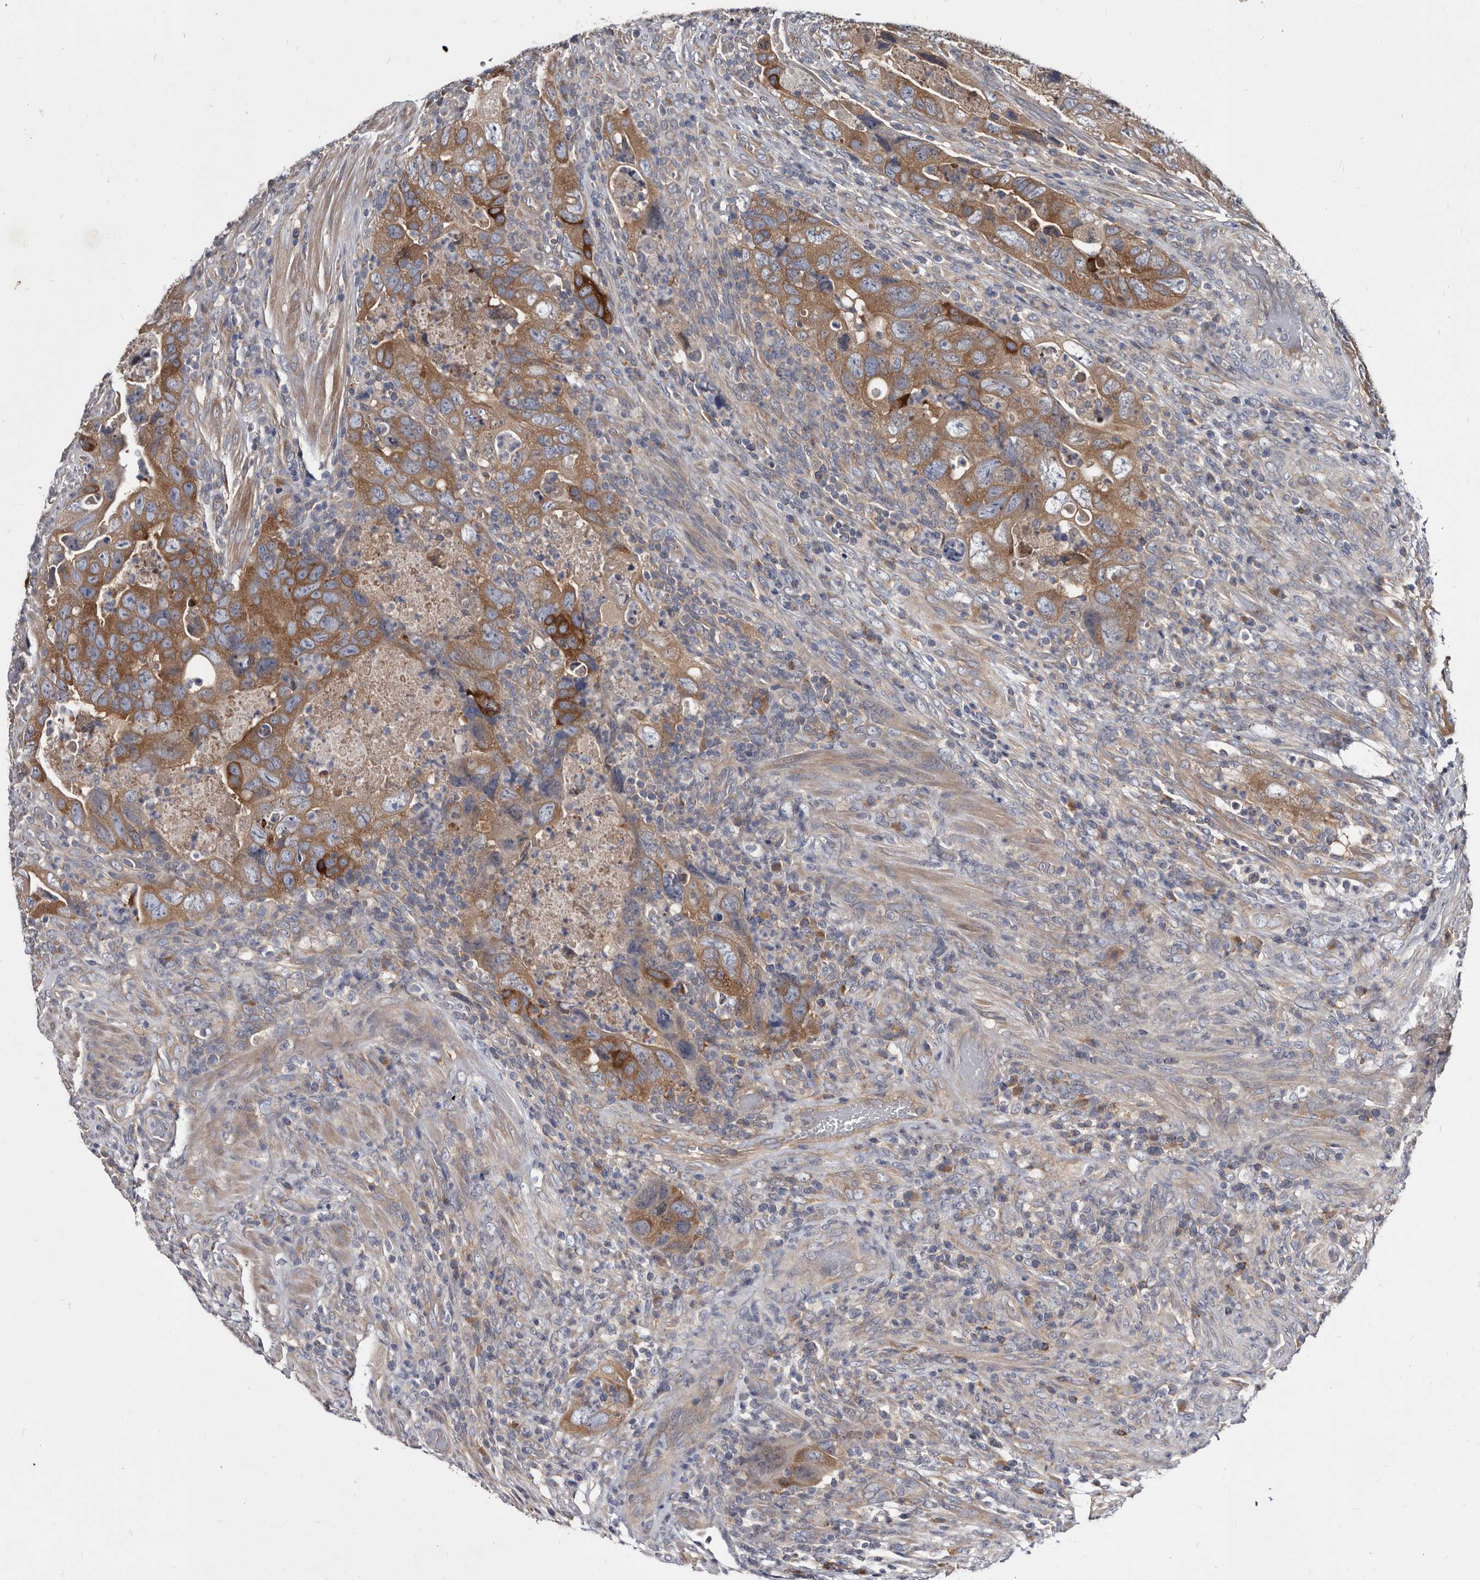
{"staining": {"intensity": "moderate", "quantity": ">75%", "location": "cytoplasmic/membranous"}, "tissue": "colorectal cancer", "cell_type": "Tumor cells", "image_type": "cancer", "snomed": [{"axis": "morphology", "description": "Adenocarcinoma, NOS"}, {"axis": "topography", "description": "Rectum"}], "caption": "A medium amount of moderate cytoplasmic/membranous staining is seen in about >75% of tumor cells in colorectal adenocarcinoma tissue.", "gene": "ABCF2", "patient": {"sex": "male", "age": 63}}